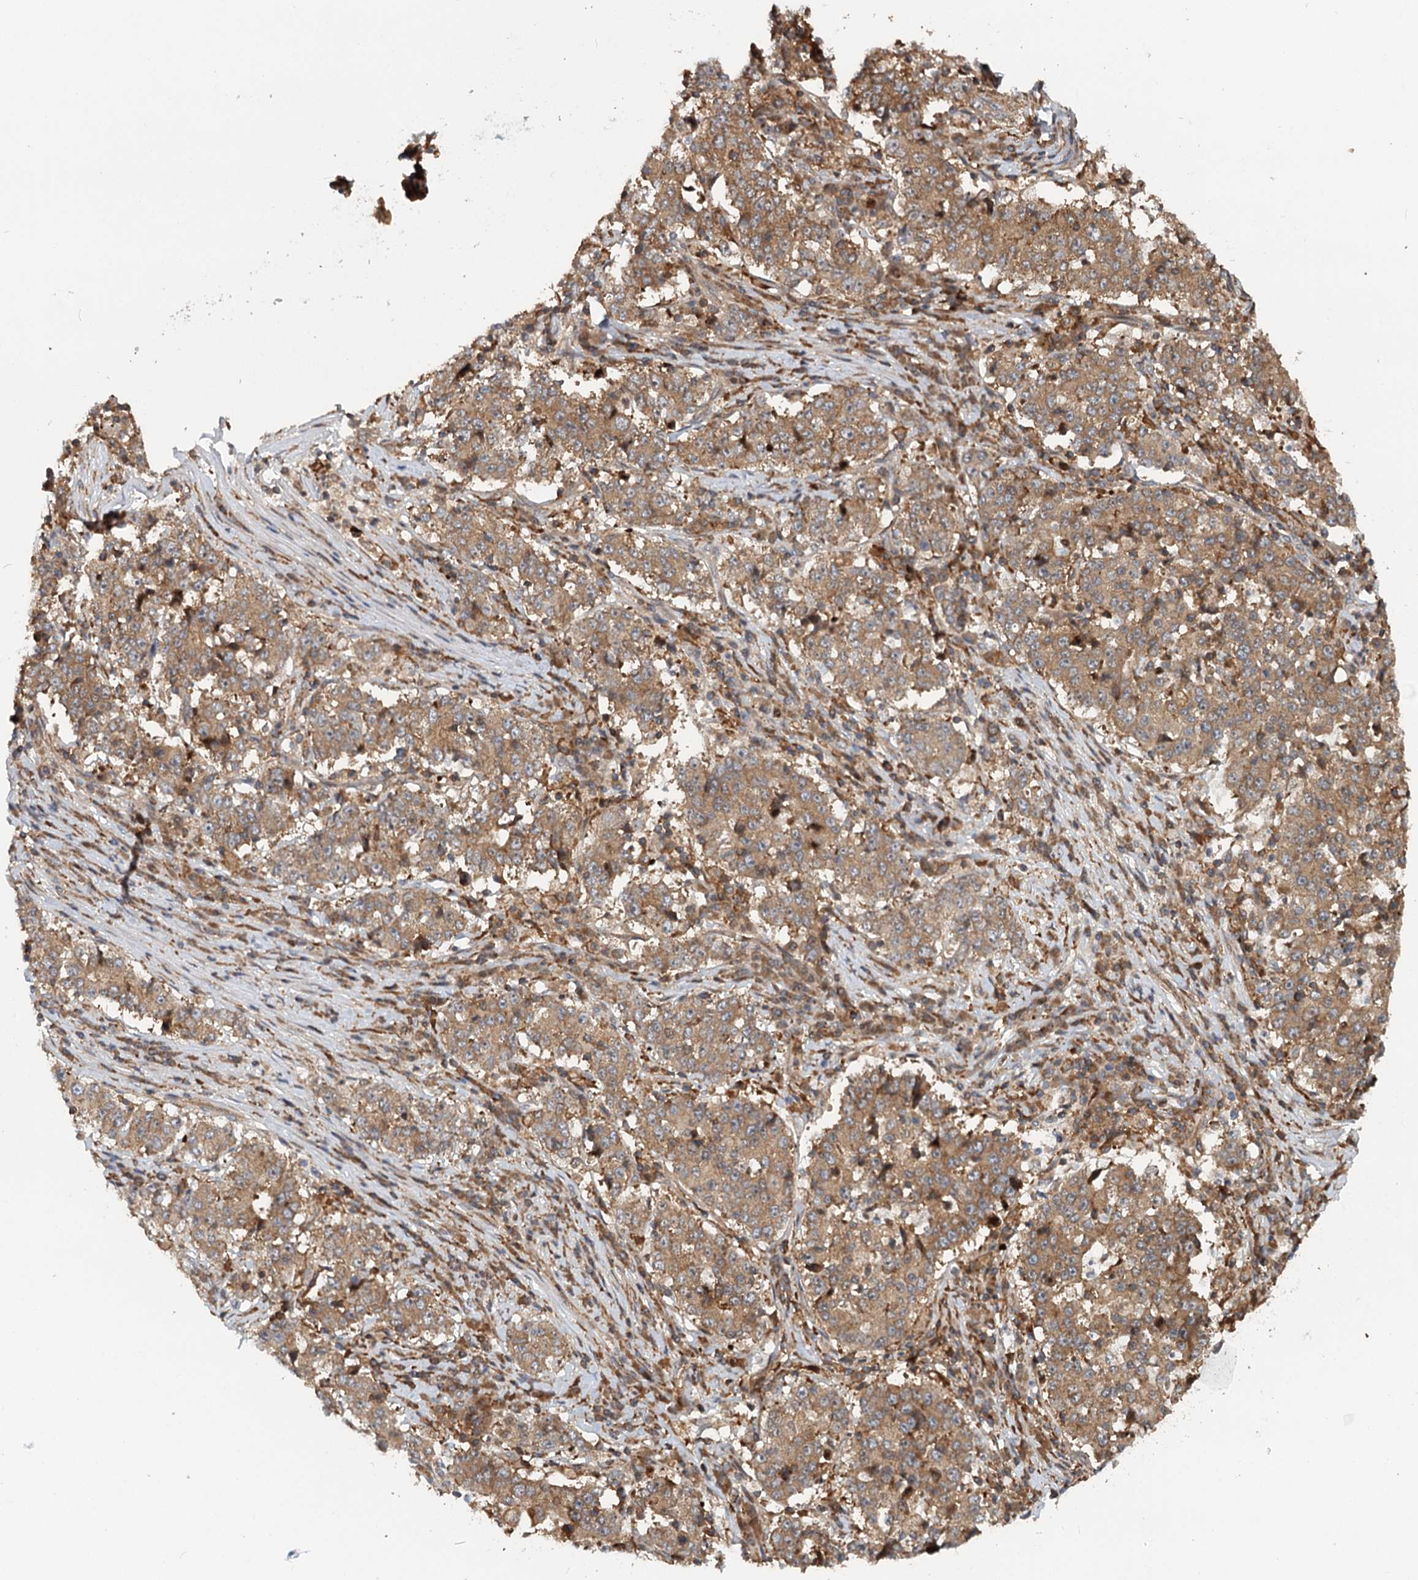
{"staining": {"intensity": "moderate", "quantity": ">75%", "location": "cytoplasmic/membranous"}, "tissue": "stomach cancer", "cell_type": "Tumor cells", "image_type": "cancer", "snomed": [{"axis": "morphology", "description": "Adenocarcinoma, NOS"}, {"axis": "topography", "description": "Stomach"}], "caption": "Immunohistochemical staining of human stomach adenocarcinoma displays medium levels of moderate cytoplasmic/membranous protein expression in about >75% of tumor cells.", "gene": "RNF111", "patient": {"sex": "male", "age": 59}}